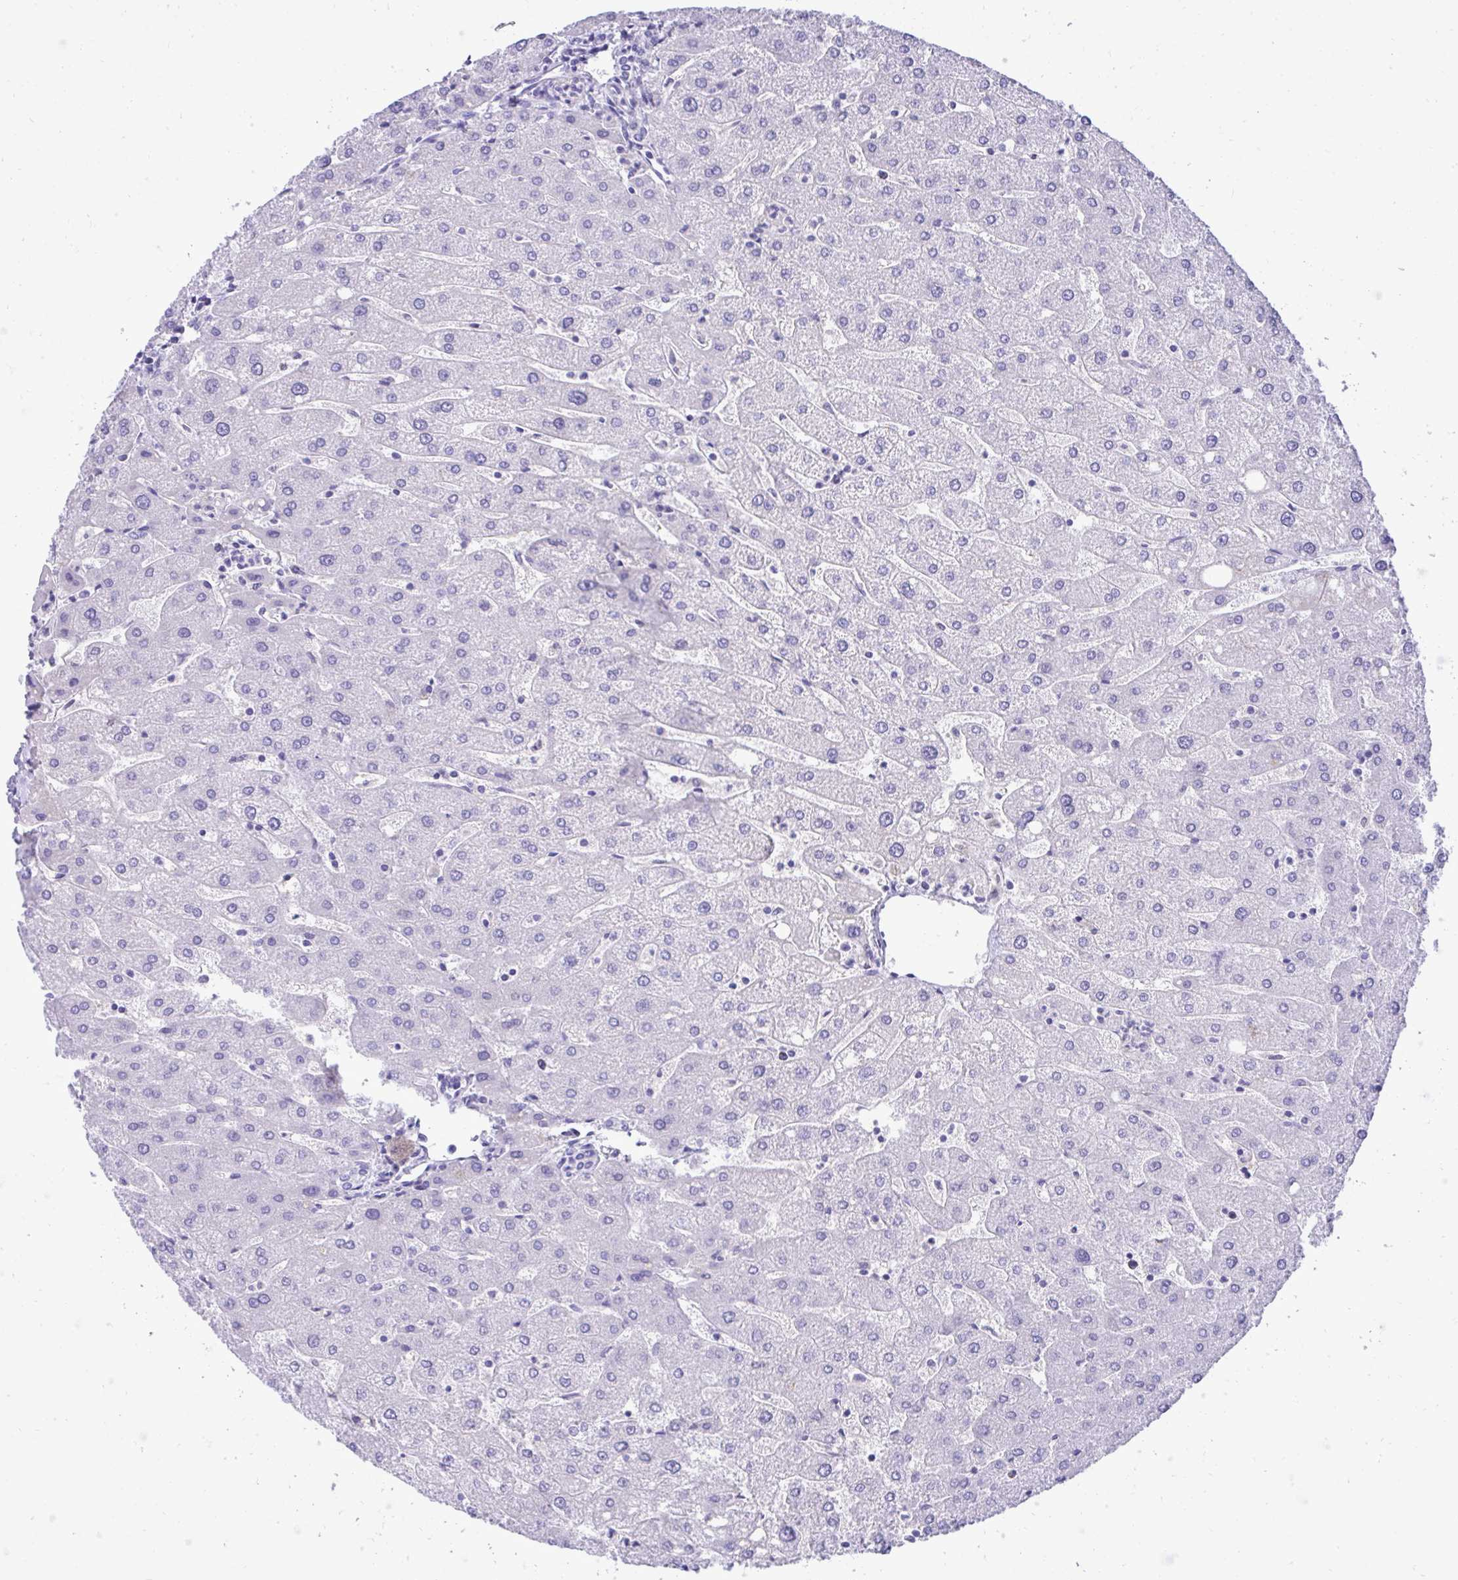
{"staining": {"intensity": "negative", "quantity": "none", "location": "none"}, "tissue": "liver", "cell_type": "Cholangiocytes", "image_type": "normal", "snomed": [{"axis": "morphology", "description": "Normal tissue, NOS"}, {"axis": "topography", "description": "Liver"}], "caption": "High power microscopy micrograph of an immunohistochemistry image of unremarkable liver, revealing no significant expression in cholangiocytes.", "gene": "PGM2L1", "patient": {"sex": "male", "age": 67}}